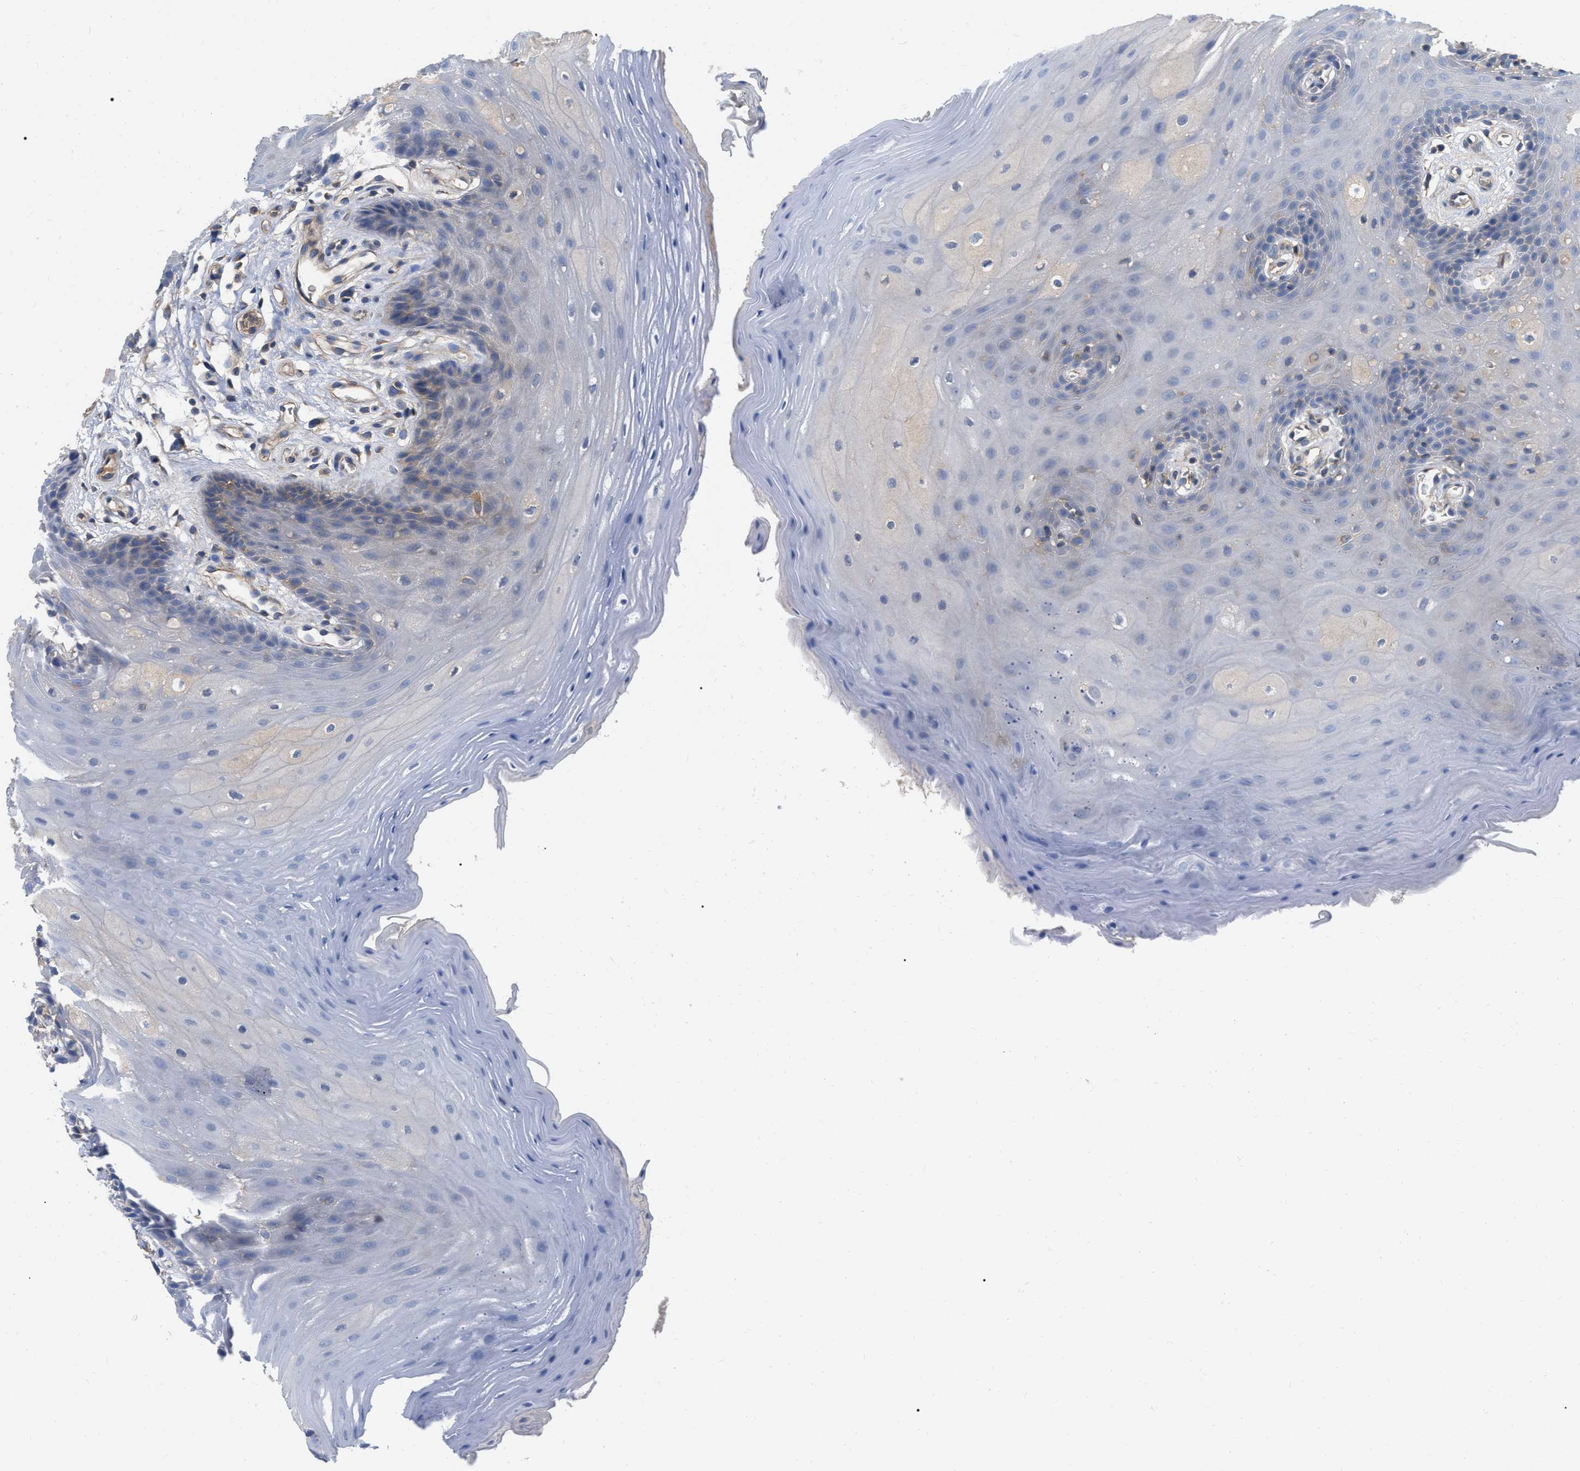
{"staining": {"intensity": "weak", "quantity": "<25%", "location": "cytoplasmic/membranous"}, "tissue": "oral mucosa", "cell_type": "Squamous epithelial cells", "image_type": "normal", "snomed": [{"axis": "morphology", "description": "Normal tissue, NOS"}, {"axis": "morphology", "description": "Squamous cell carcinoma, NOS"}, {"axis": "topography", "description": "Skeletal muscle"}, {"axis": "topography", "description": "Adipose tissue"}, {"axis": "topography", "description": "Vascular tissue"}, {"axis": "topography", "description": "Oral tissue"}, {"axis": "topography", "description": "Peripheral nerve tissue"}, {"axis": "topography", "description": "Head-Neck"}], "caption": "Immunohistochemistry (IHC) histopathology image of unremarkable oral mucosa: oral mucosa stained with DAB demonstrates no significant protein staining in squamous epithelial cells. The staining is performed using DAB brown chromogen with nuclei counter-stained in using hematoxylin.", "gene": "RABEP1", "patient": {"sex": "male", "age": 71}}